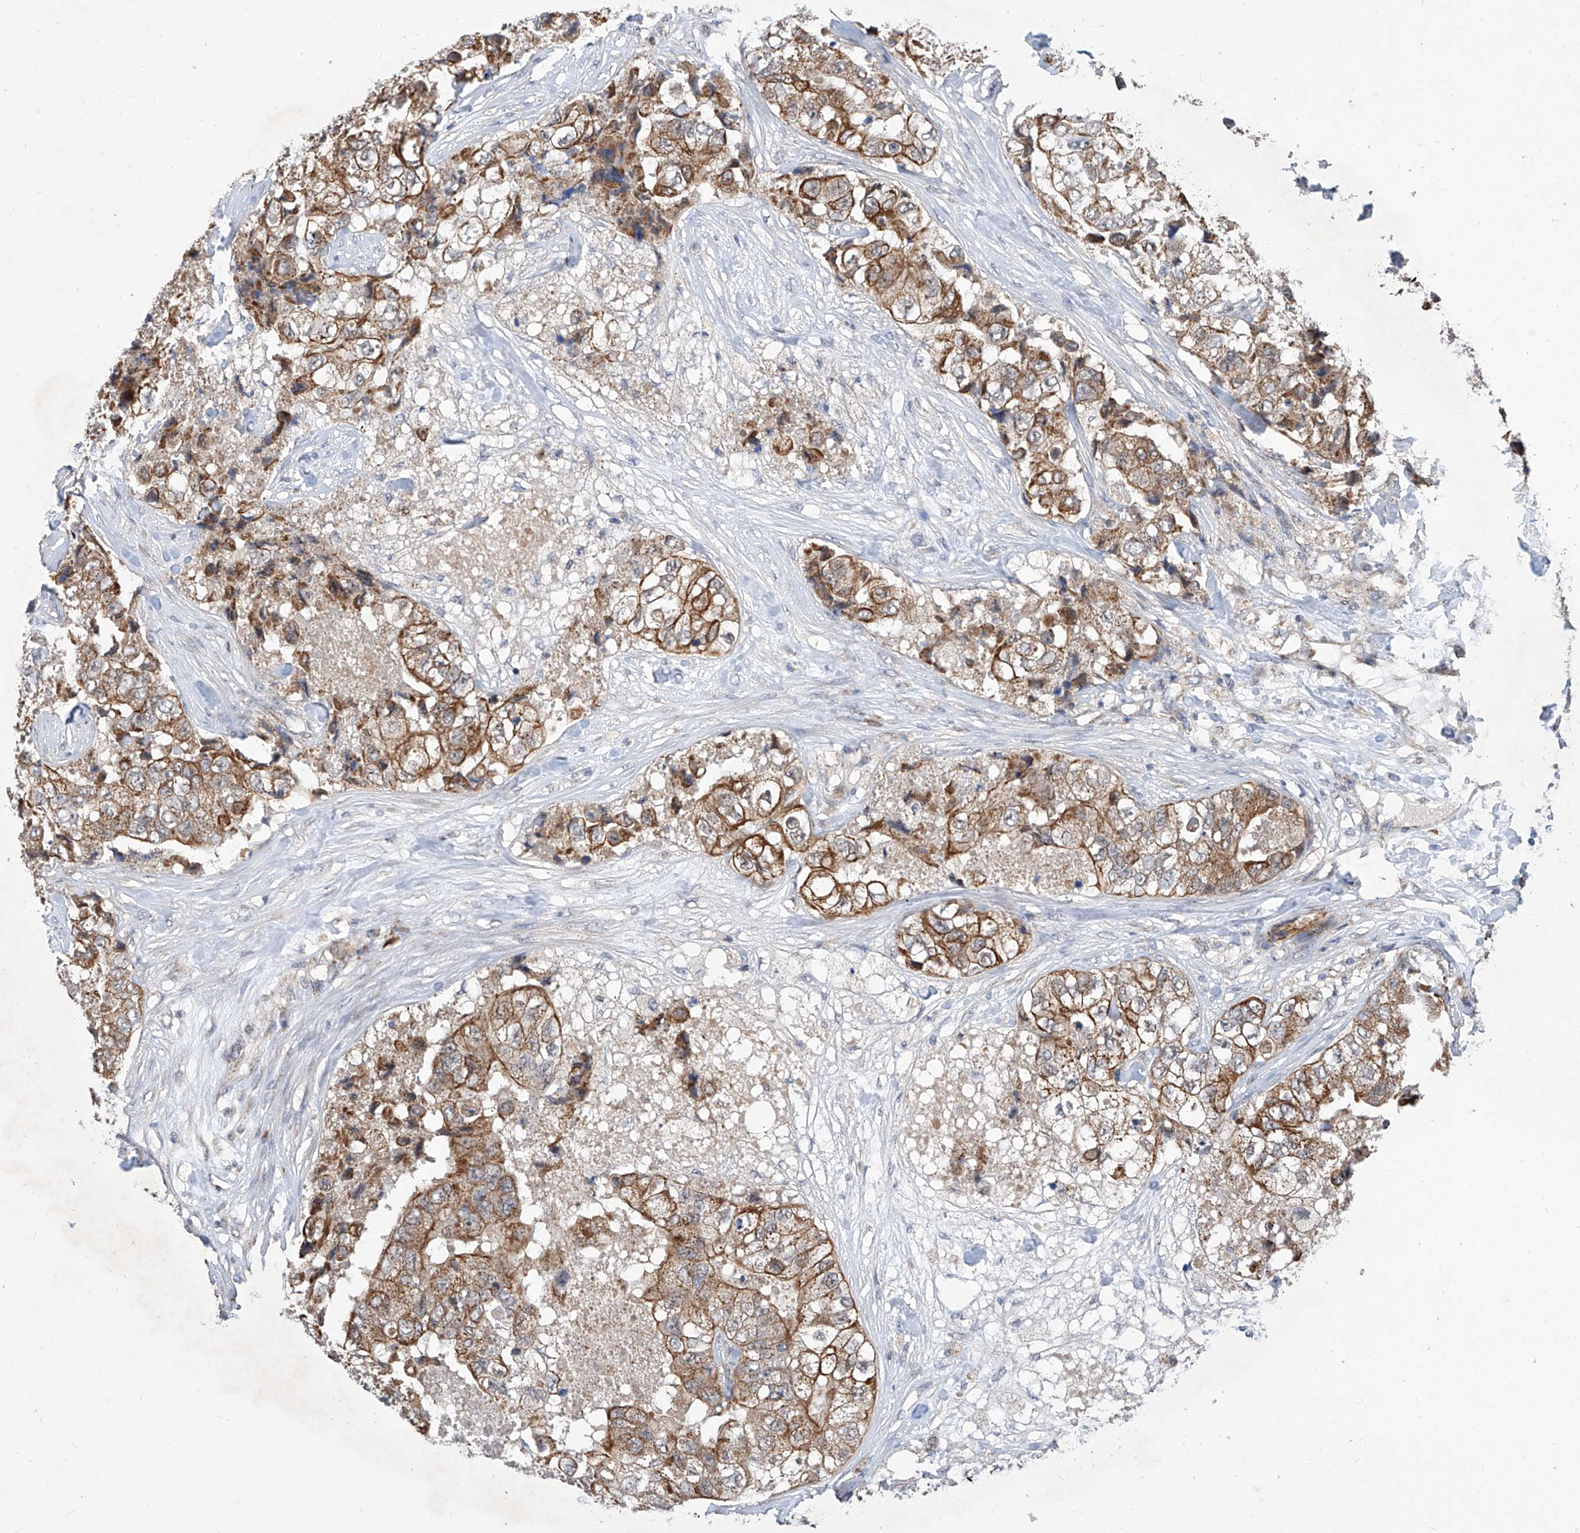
{"staining": {"intensity": "moderate", "quantity": ">75%", "location": "cytoplasmic/membranous"}, "tissue": "breast cancer", "cell_type": "Tumor cells", "image_type": "cancer", "snomed": [{"axis": "morphology", "description": "Duct carcinoma"}, {"axis": "topography", "description": "Breast"}], "caption": "Protein staining of breast cancer tissue shows moderate cytoplasmic/membranous staining in about >75% of tumor cells.", "gene": "MFSD4B", "patient": {"sex": "female", "age": 62}}